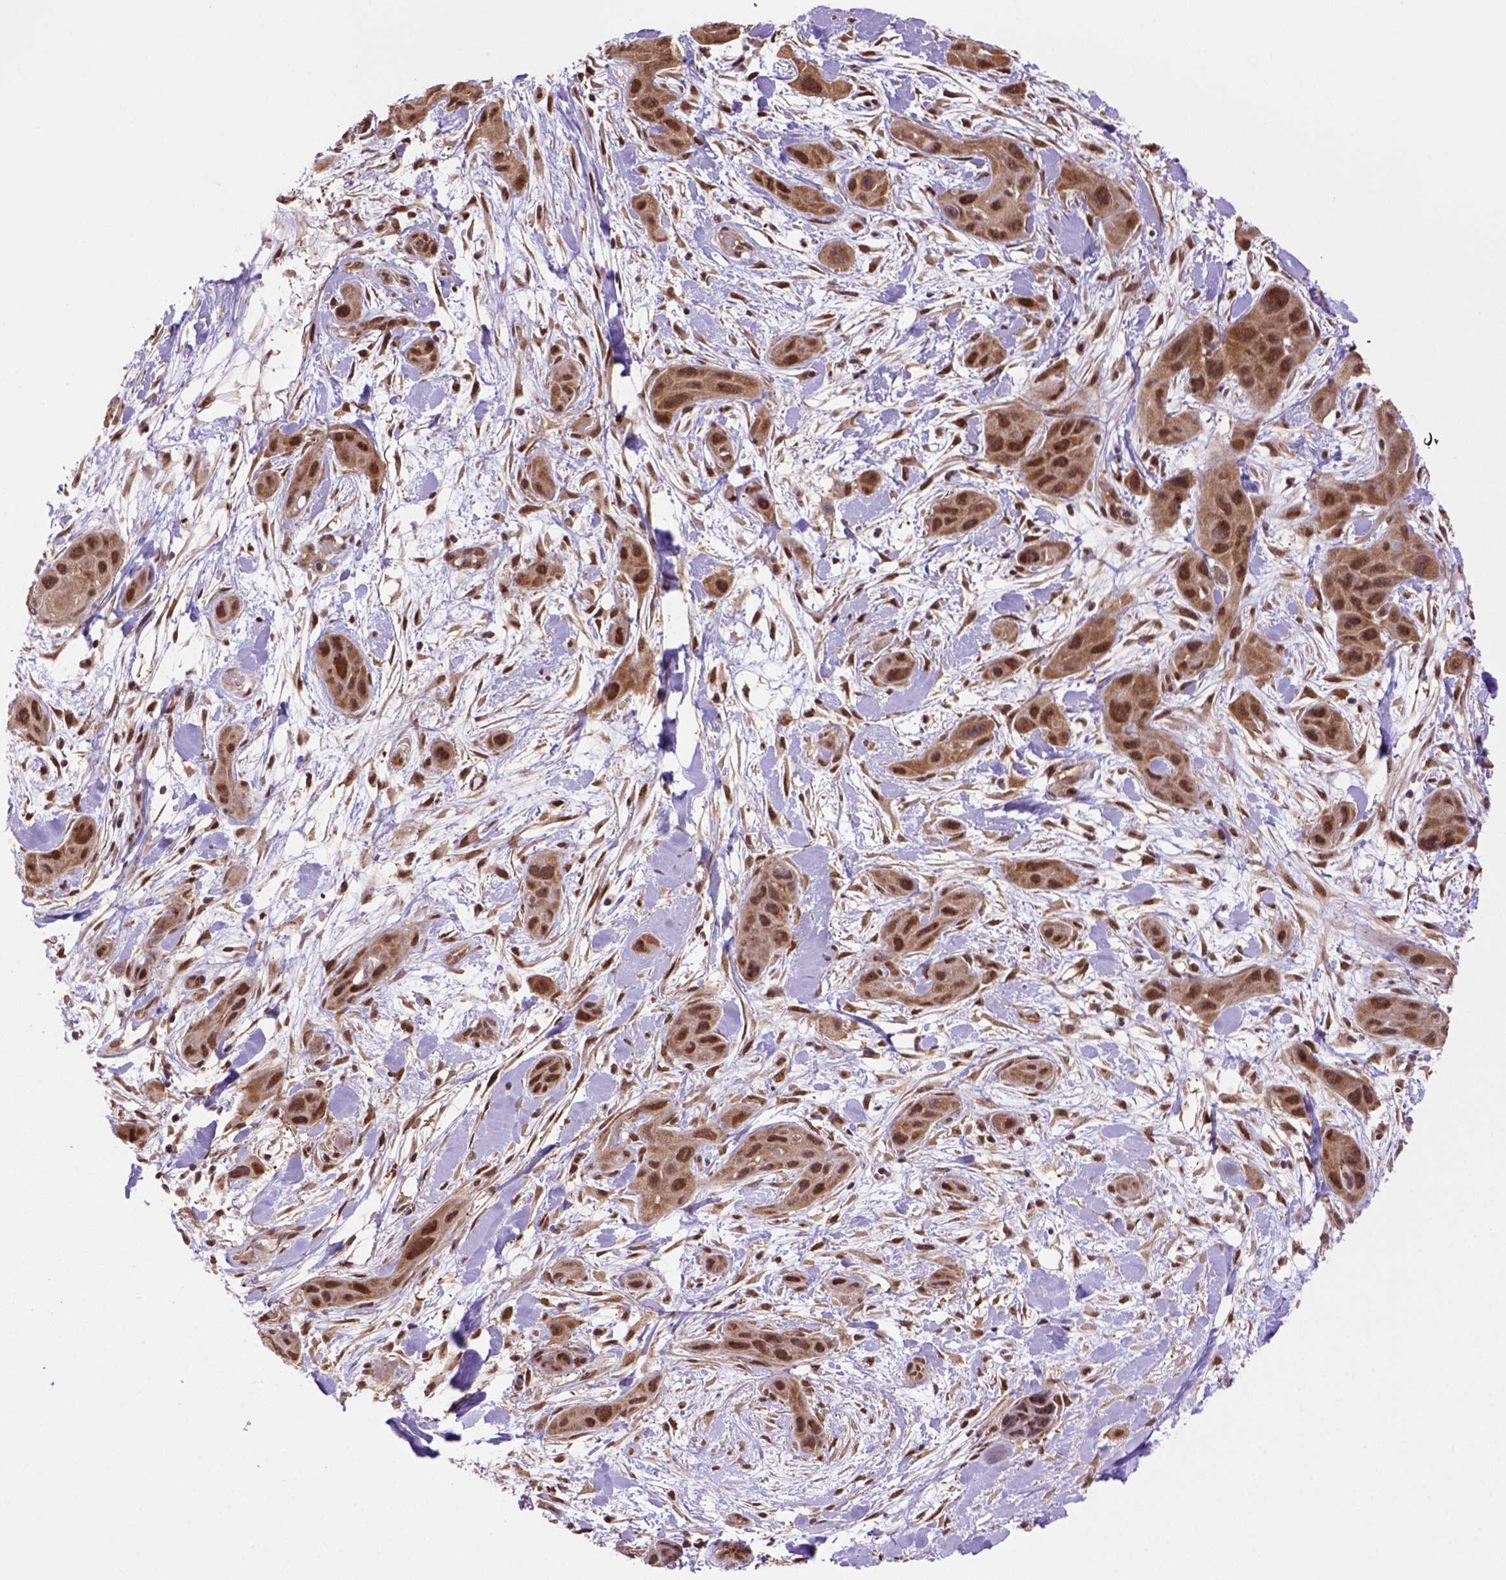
{"staining": {"intensity": "strong", "quantity": ">75%", "location": "nuclear"}, "tissue": "skin cancer", "cell_type": "Tumor cells", "image_type": "cancer", "snomed": [{"axis": "morphology", "description": "Squamous cell carcinoma, NOS"}, {"axis": "topography", "description": "Skin"}], "caption": "Protein expression analysis of skin squamous cell carcinoma shows strong nuclear staining in about >75% of tumor cells.", "gene": "PSMC2", "patient": {"sex": "male", "age": 79}}